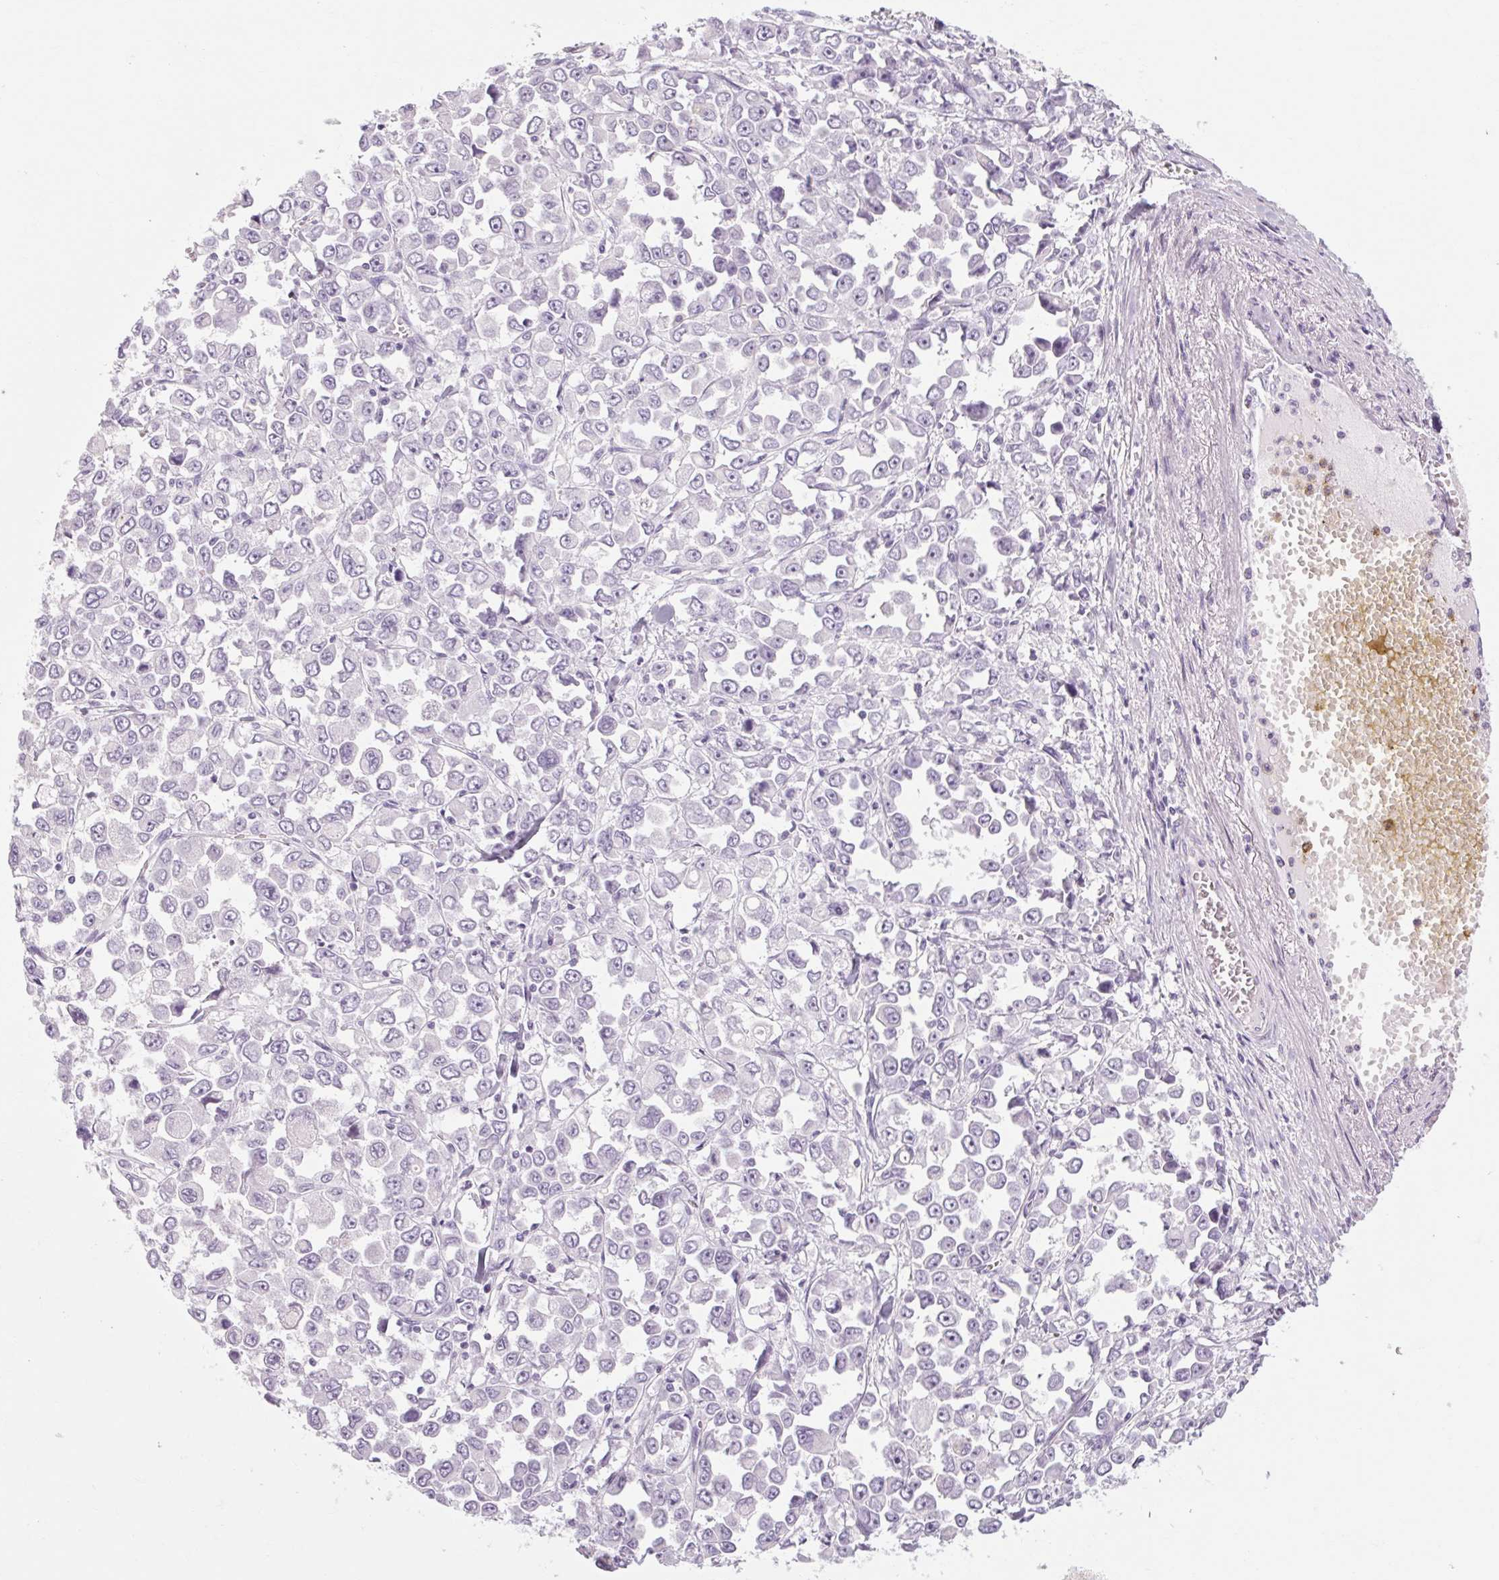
{"staining": {"intensity": "negative", "quantity": "none", "location": "none"}, "tissue": "stomach cancer", "cell_type": "Tumor cells", "image_type": "cancer", "snomed": [{"axis": "morphology", "description": "Adenocarcinoma, NOS"}, {"axis": "topography", "description": "Stomach, upper"}], "caption": "DAB immunohistochemical staining of human stomach cancer (adenocarcinoma) reveals no significant expression in tumor cells.", "gene": "POMC", "patient": {"sex": "male", "age": 70}}